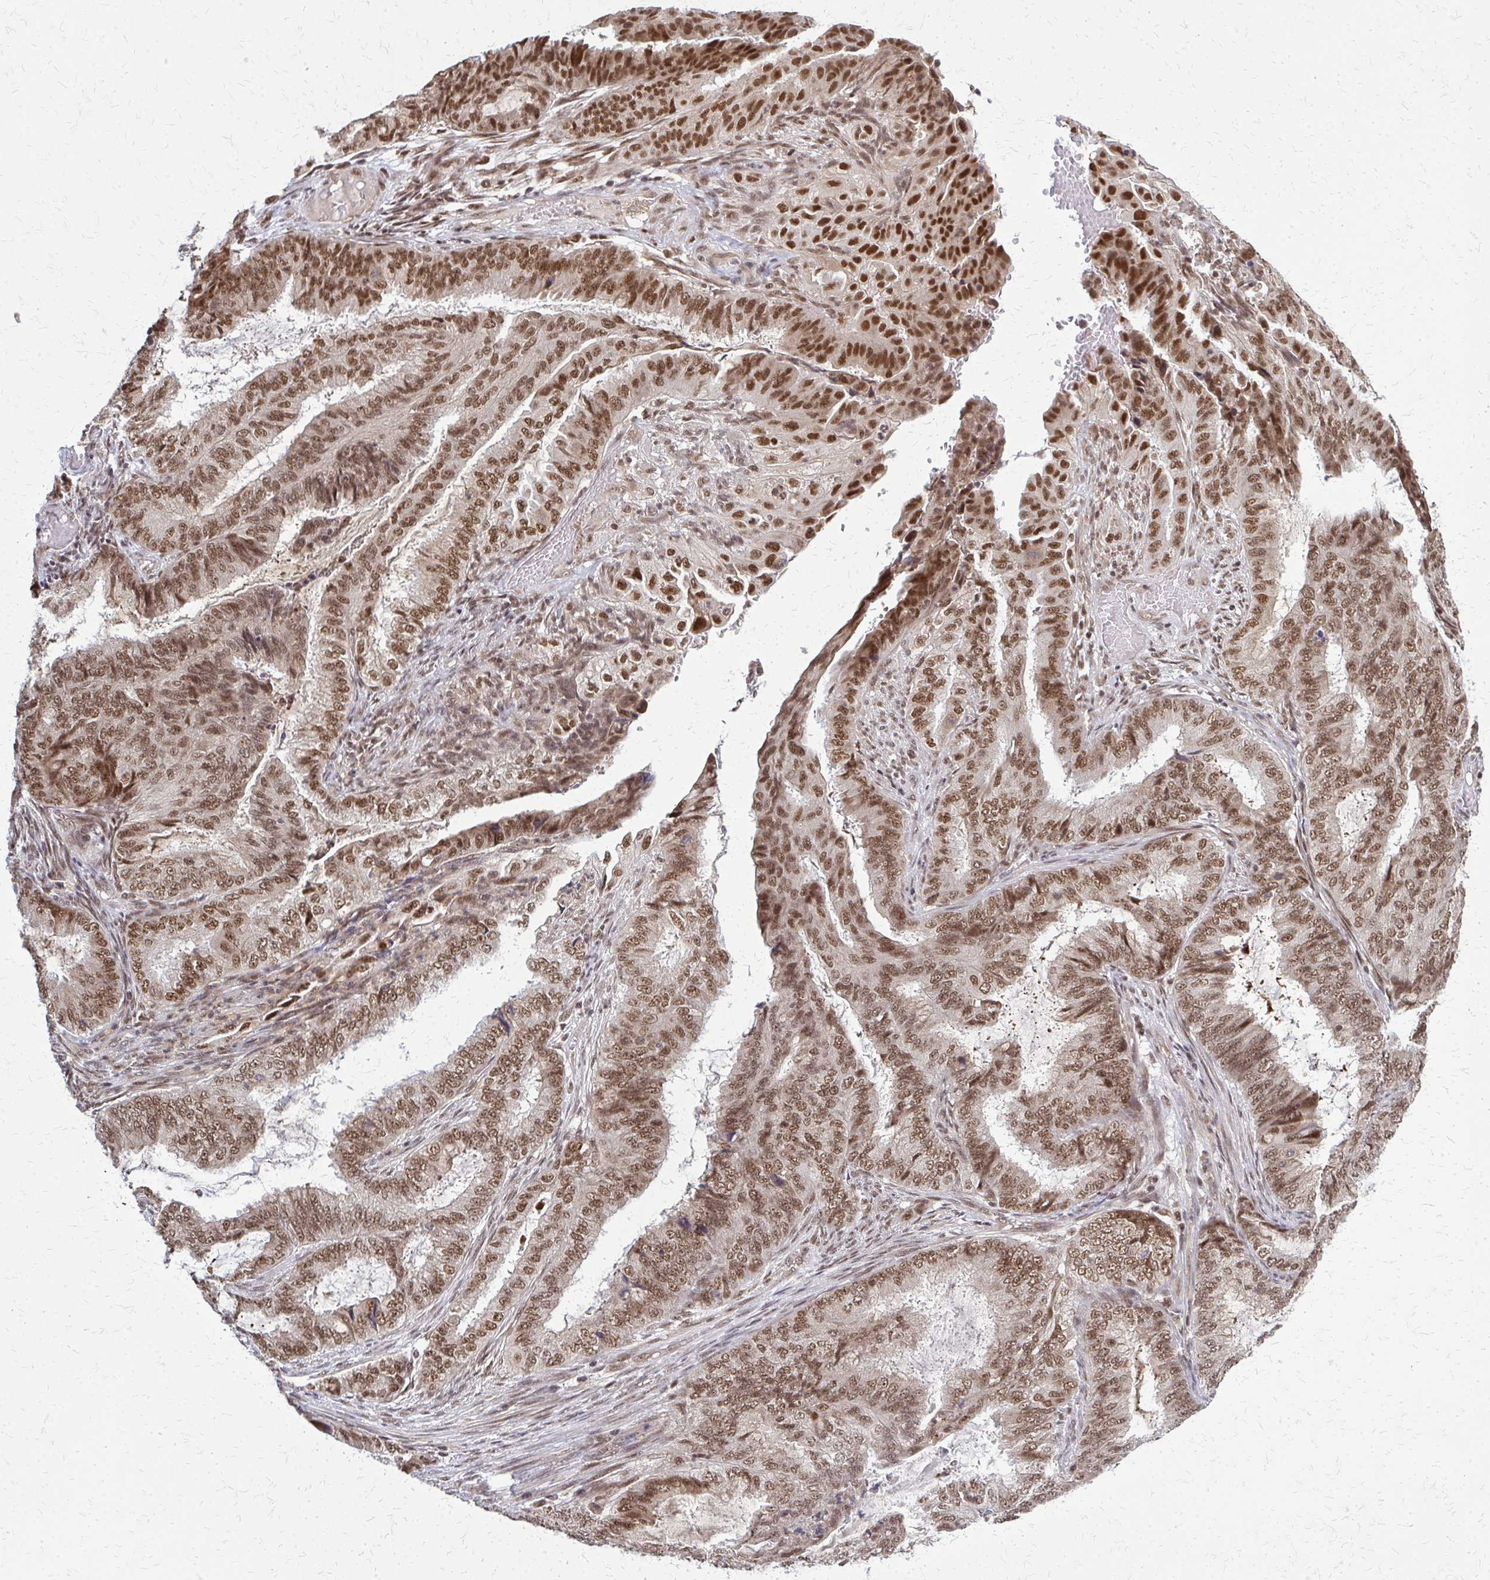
{"staining": {"intensity": "moderate", "quantity": ">75%", "location": "nuclear"}, "tissue": "endometrial cancer", "cell_type": "Tumor cells", "image_type": "cancer", "snomed": [{"axis": "morphology", "description": "Adenocarcinoma, NOS"}, {"axis": "topography", "description": "Endometrium"}], "caption": "Brown immunohistochemical staining in adenocarcinoma (endometrial) reveals moderate nuclear positivity in approximately >75% of tumor cells. (DAB (3,3'-diaminobenzidine) IHC, brown staining for protein, blue staining for nuclei).", "gene": "HDAC3", "patient": {"sex": "female", "age": 51}}